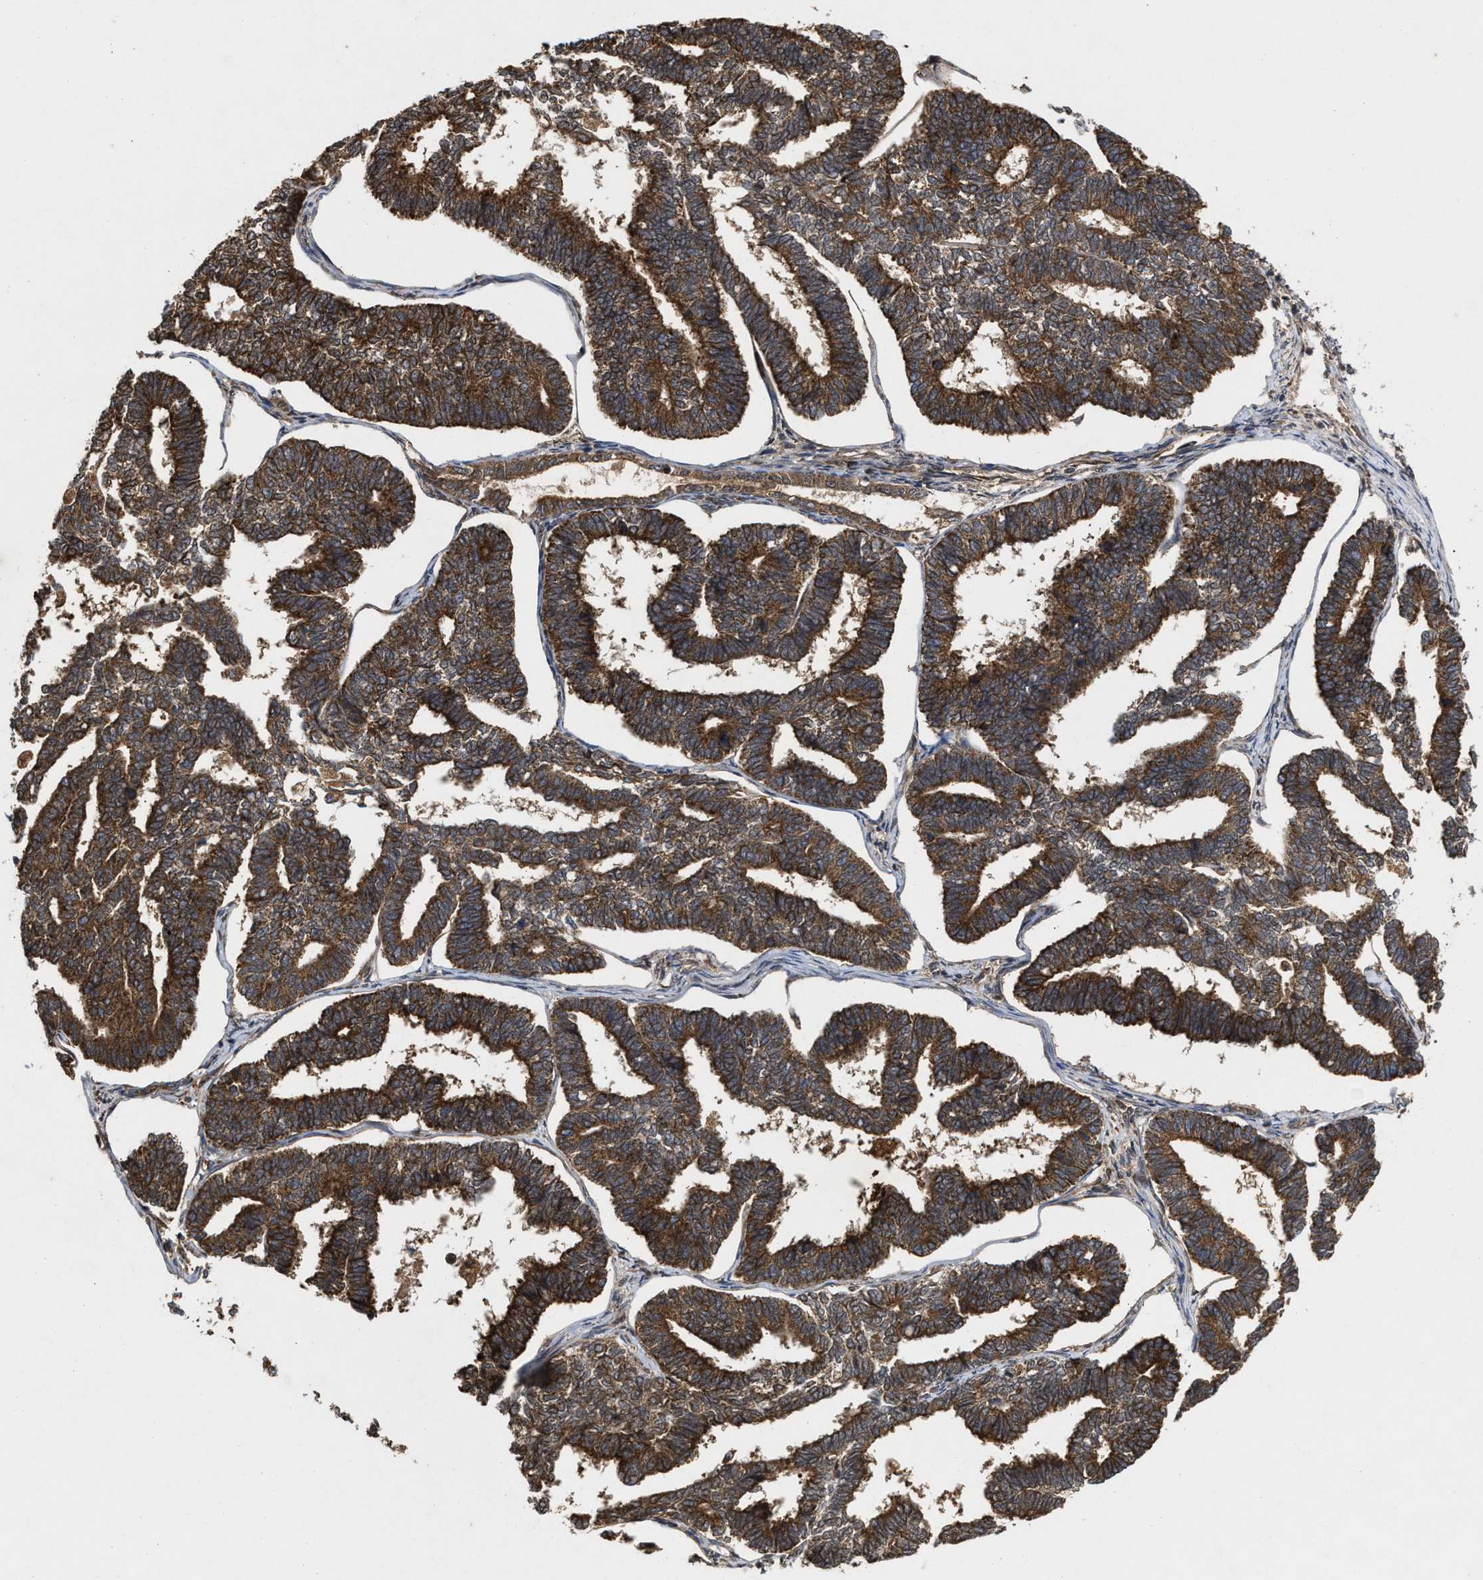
{"staining": {"intensity": "strong", "quantity": ">75%", "location": "cytoplasmic/membranous"}, "tissue": "endometrial cancer", "cell_type": "Tumor cells", "image_type": "cancer", "snomed": [{"axis": "morphology", "description": "Adenocarcinoma, NOS"}, {"axis": "topography", "description": "Endometrium"}], "caption": "Endometrial cancer was stained to show a protein in brown. There is high levels of strong cytoplasmic/membranous positivity in approximately >75% of tumor cells. The protein of interest is stained brown, and the nuclei are stained in blue (DAB IHC with brightfield microscopy, high magnification).", "gene": "CFLAR", "patient": {"sex": "female", "age": 70}}